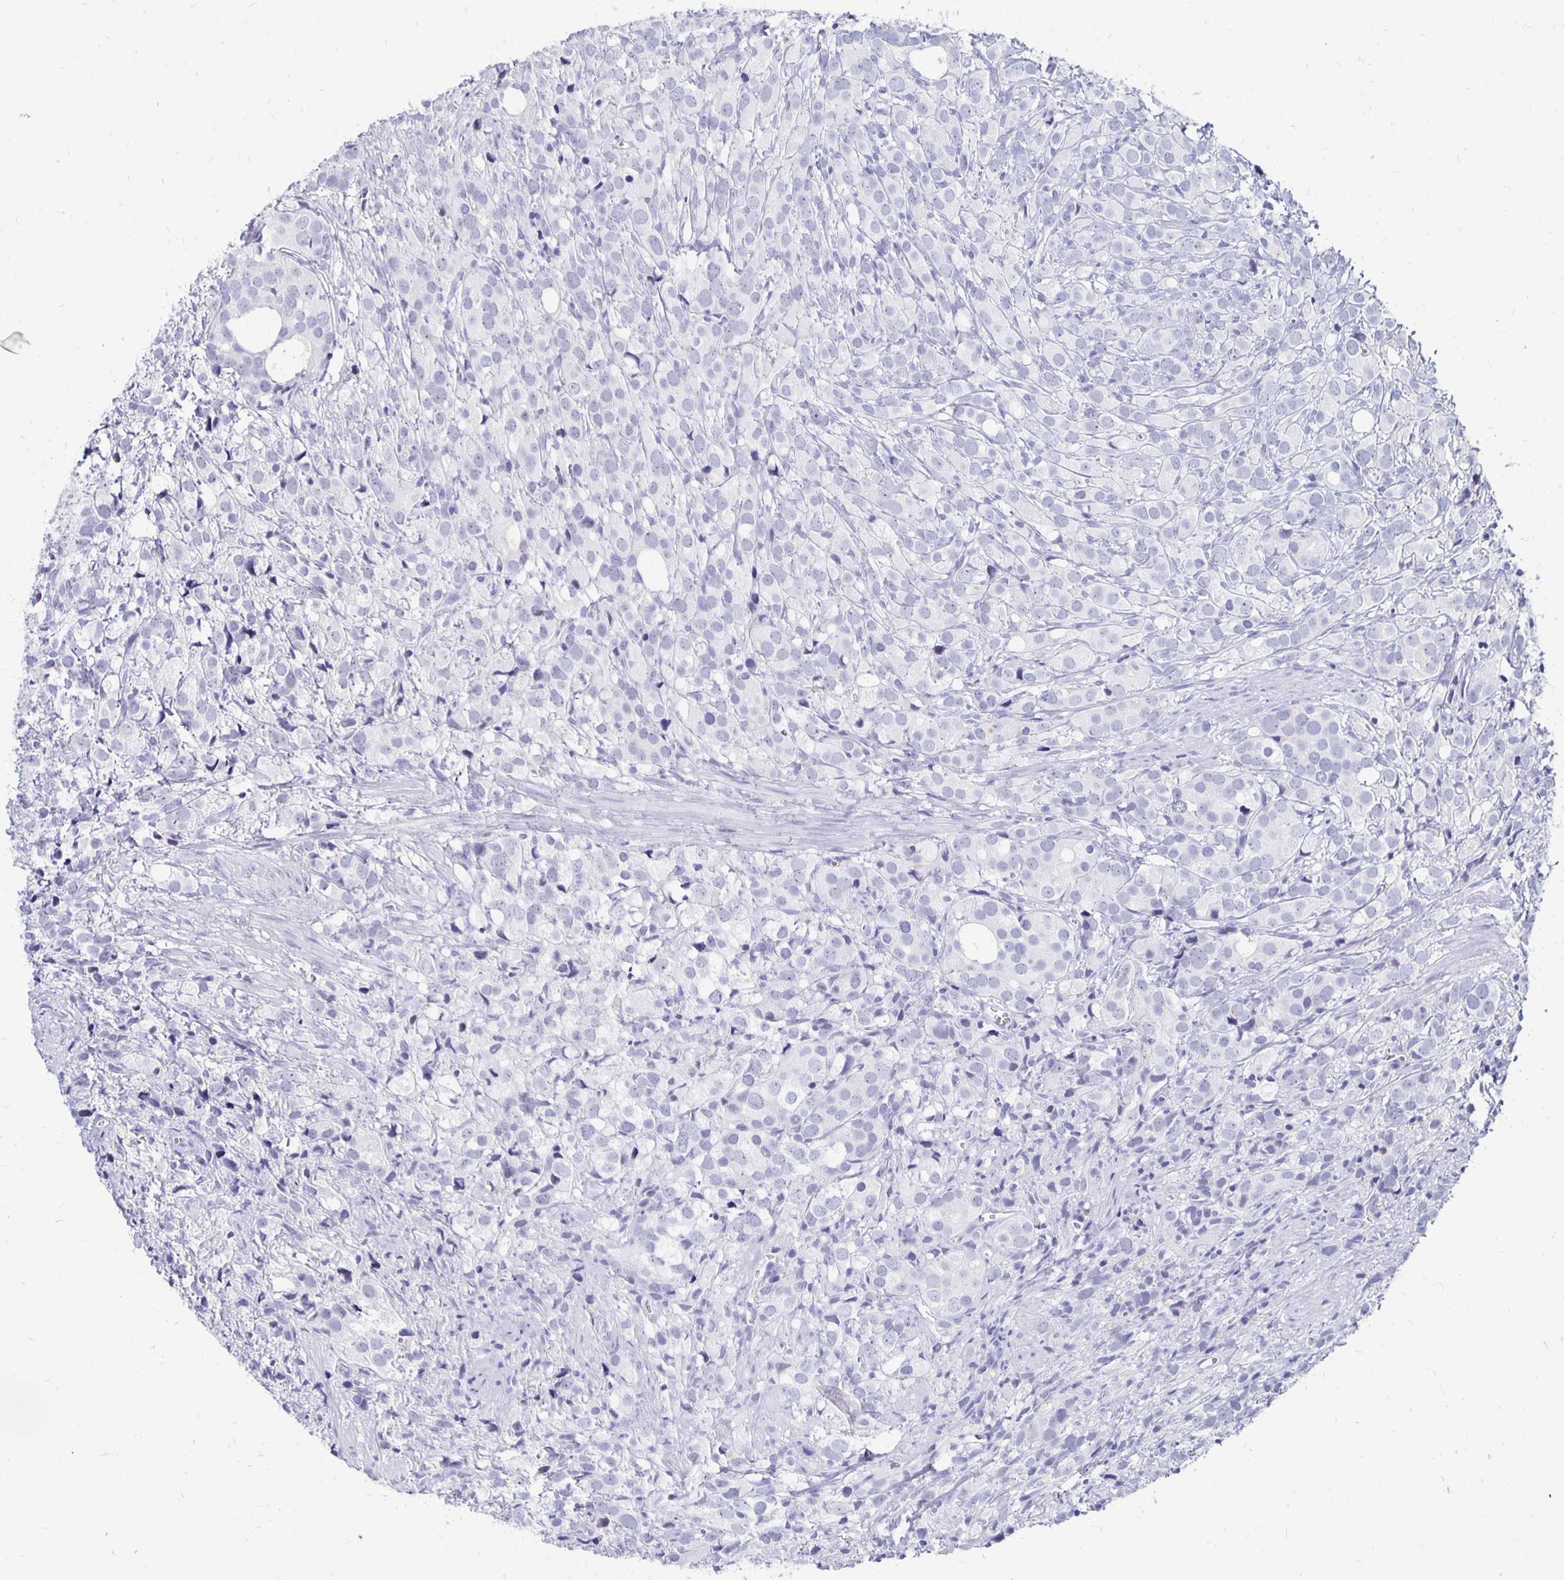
{"staining": {"intensity": "negative", "quantity": "none", "location": "none"}, "tissue": "prostate cancer", "cell_type": "Tumor cells", "image_type": "cancer", "snomed": [{"axis": "morphology", "description": "Adenocarcinoma, High grade"}, {"axis": "topography", "description": "Prostate"}], "caption": "Protein analysis of prostate high-grade adenocarcinoma shows no significant staining in tumor cells.", "gene": "SYT2", "patient": {"sex": "male", "age": 86}}